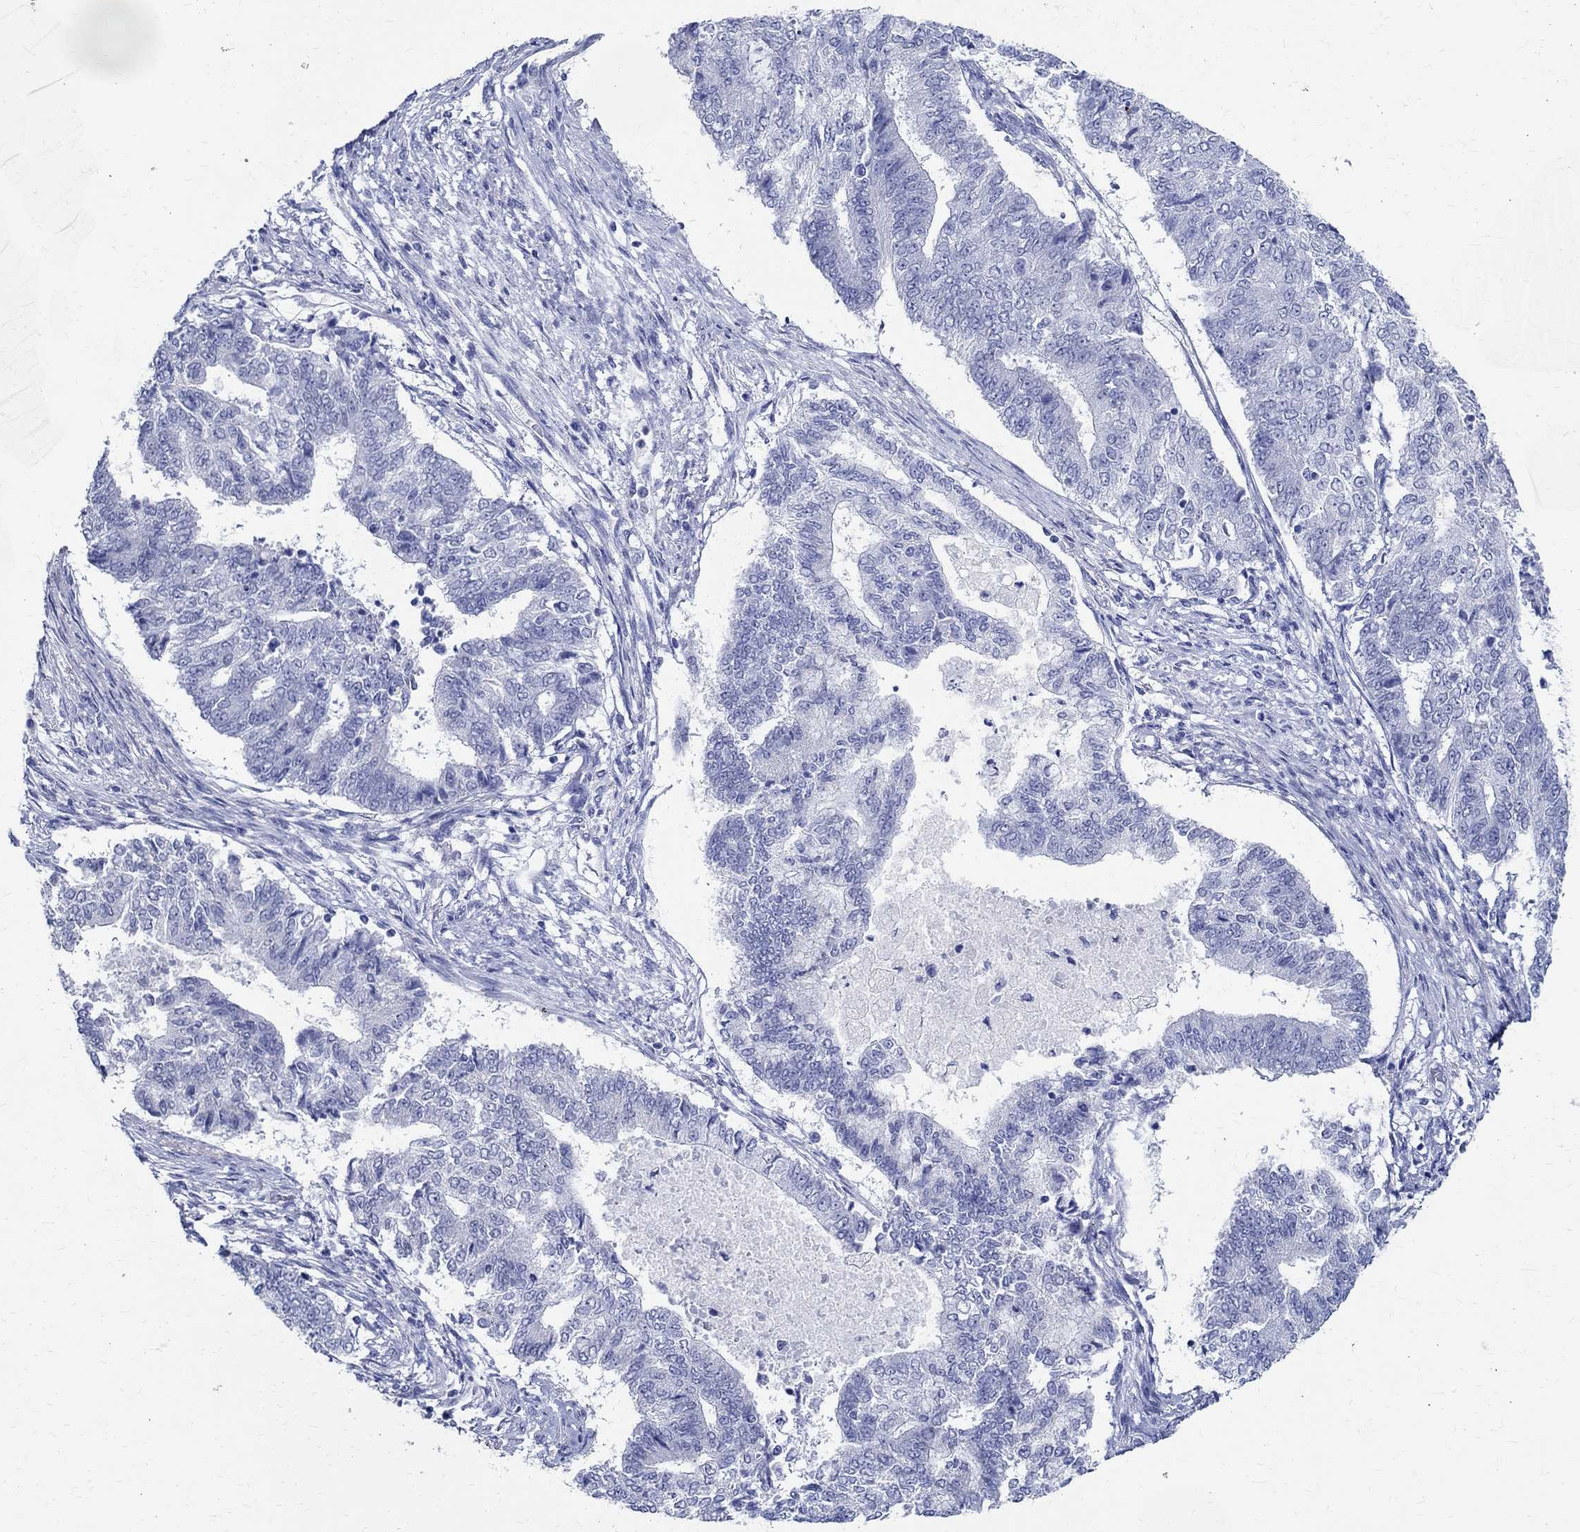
{"staining": {"intensity": "negative", "quantity": "none", "location": "none"}, "tissue": "endometrial cancer", "cell_type": "Tumor cells", "image_type": "cancer", "snomed": [{"axis": "morphology", "description": "Adenocarcinoma, NOS"}, {"axis": "topography", "description": "Endometrium"}], "caption": "Immunohistochemistry (IHC) image of human endometrial cancer stained for a protein (brown), which reveals no expression in tumor cells.", "gene": "TSPAN16", "patient": {"sex": "female", "age": 65}}